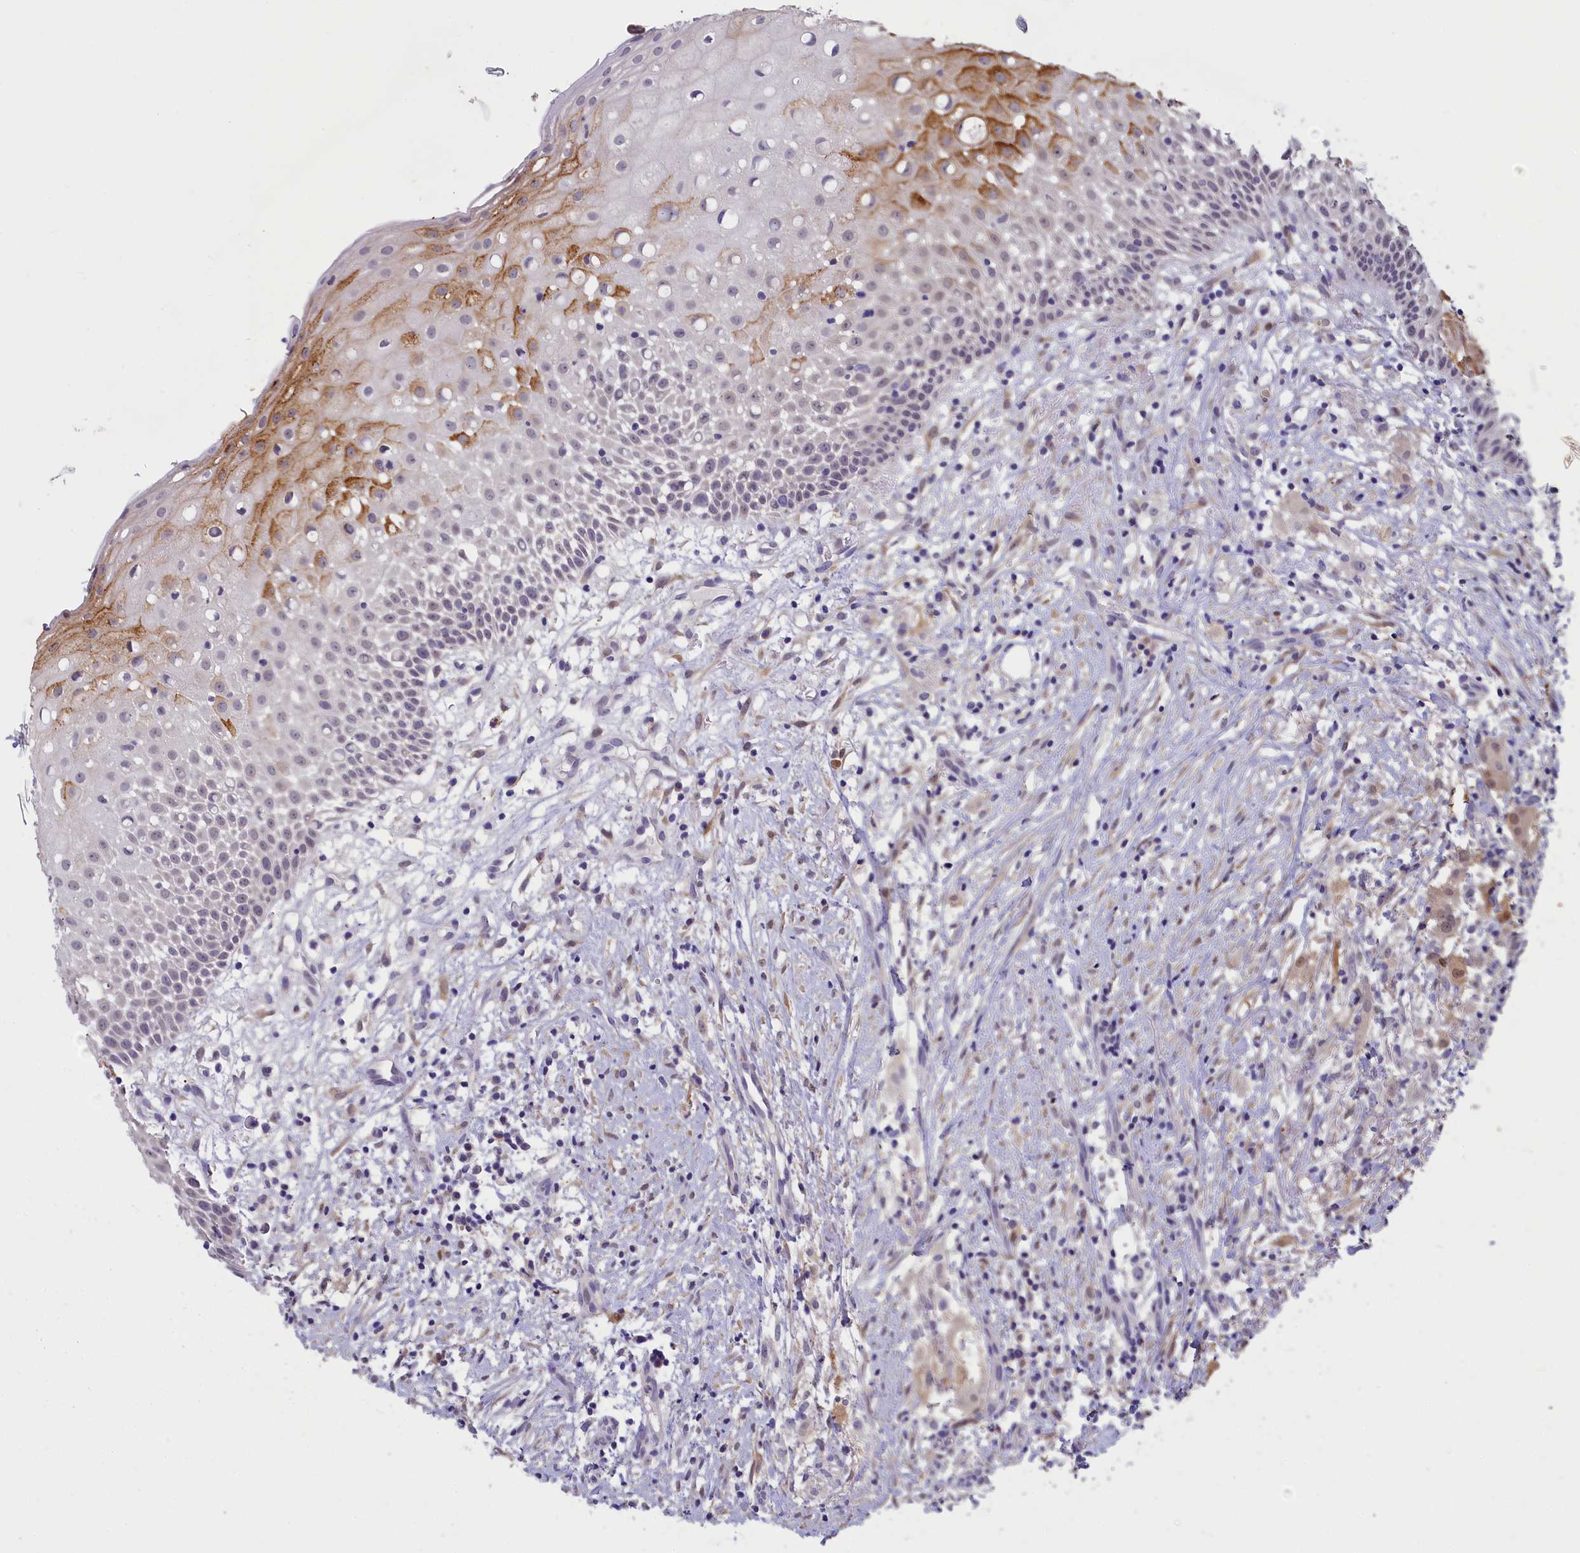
{"staining": {"intensity": "strong", "quantity": "<25%", "location": "cytoplasmic/membranous"}, "tissue": "oral mucosa", "cell_type": "Squamous epithelial cells", "image_type": "normal", "snomed": [{"axis": "morphology", "description": "Normal tissue, NOS"}, {"axis": "topography", "description": "Oral tissue"}], "caption": "IHC histopathology image of benign oral mucosa stained for a protein (brown), which exhibits medium levels of strong cytoplasmic/membranous staining in about <25% of squamous epithelial cells.", "gene": "UCHL3", "patient": {"sex": "female", "age": 69}}